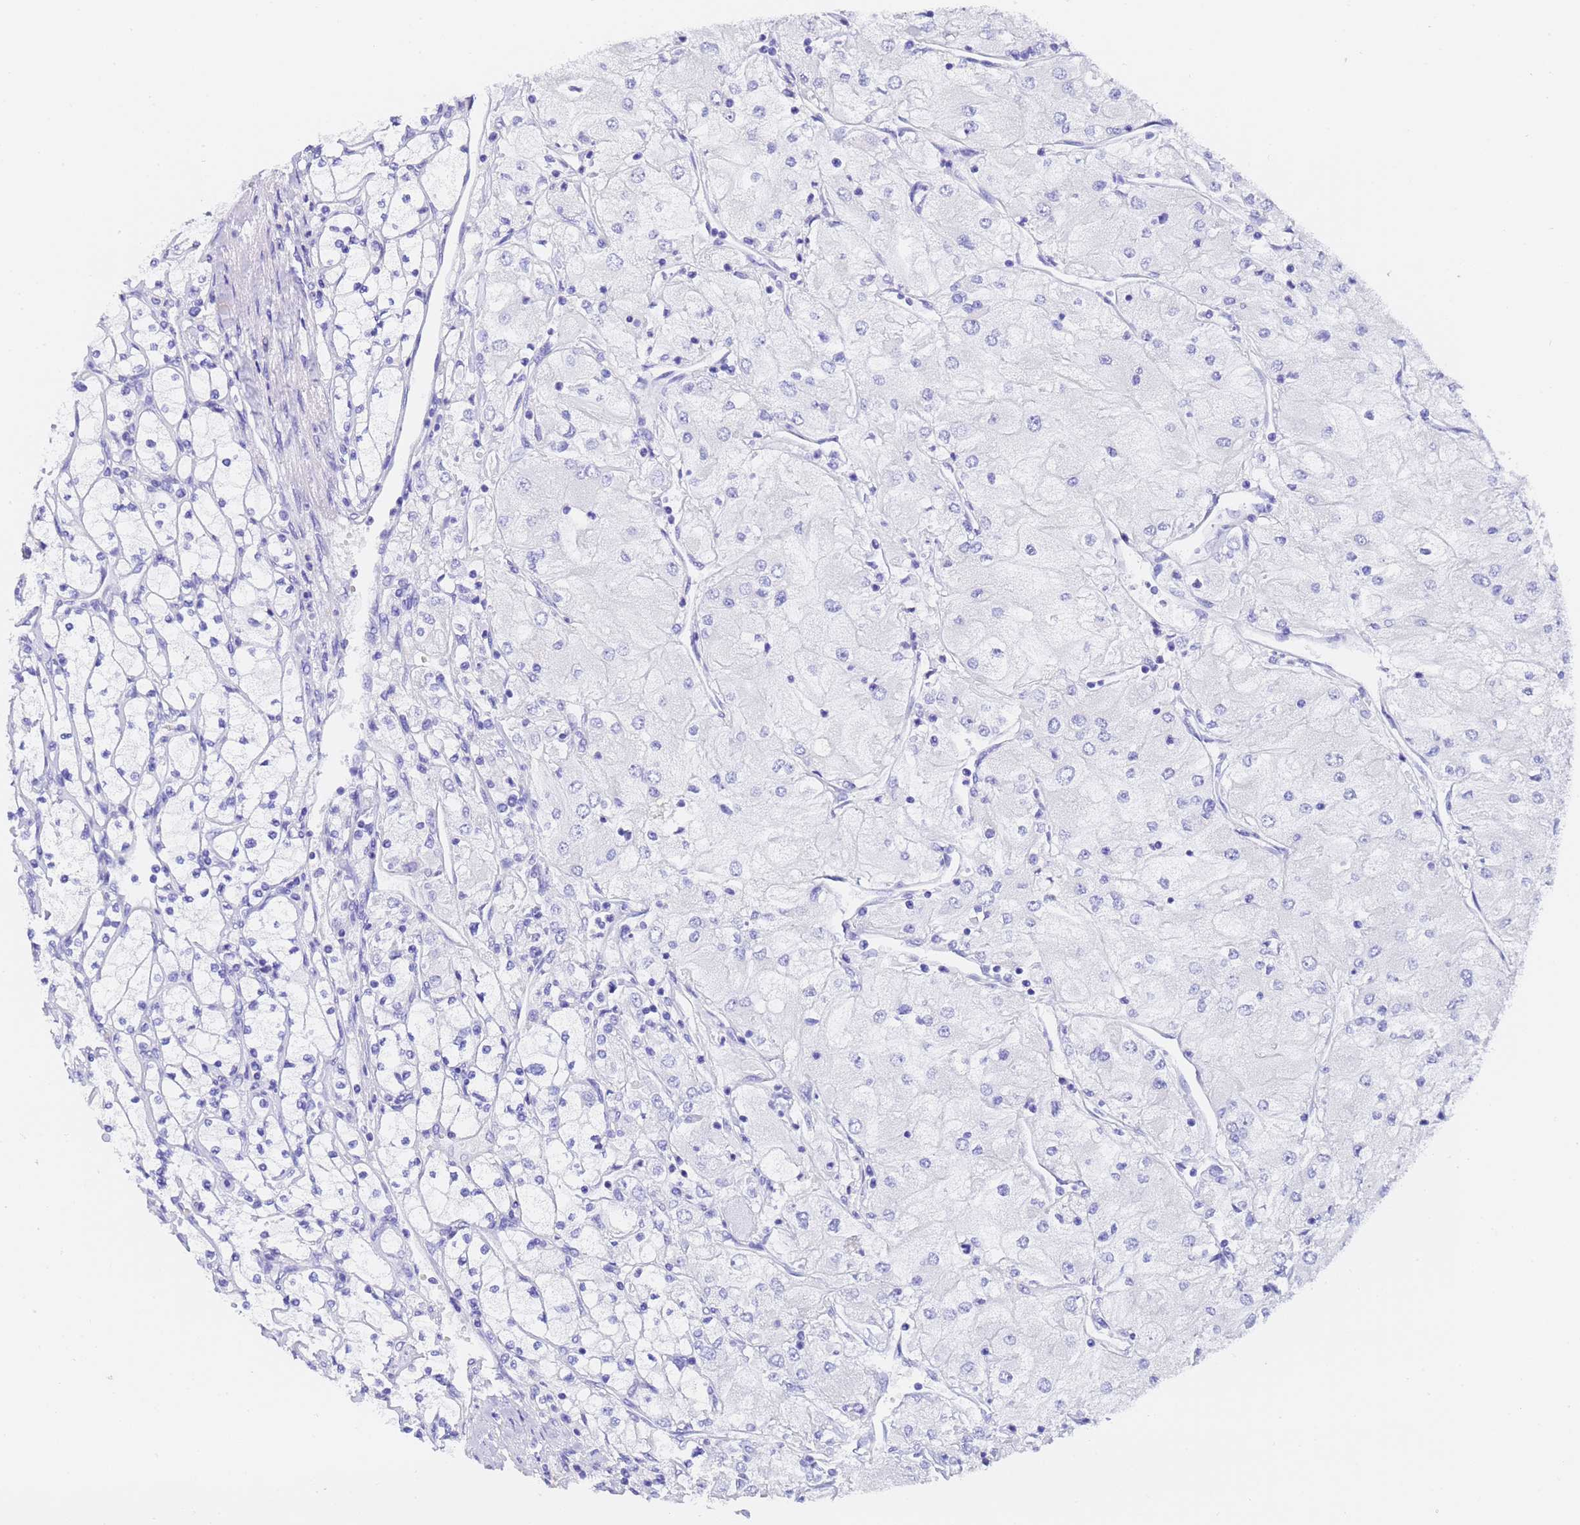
{"staining": {"intensity": "negative", "quantity": "none", "location": "none"}, "tissue": "renal cancer", "cell_type": "Tumor cells", "image_type": "cancer", "snomed": [{"axis": "morphology", "description": "Adenocarcinoma, NOS"}, {"axis": "topography", "description": "Kidney"}], "caption": "This is an IHC image of human adenocarcinoma (renal). There is no staining in tumor cells.", "gene": "GABRA1", "patient": {"sex": "male", "age": 80}}